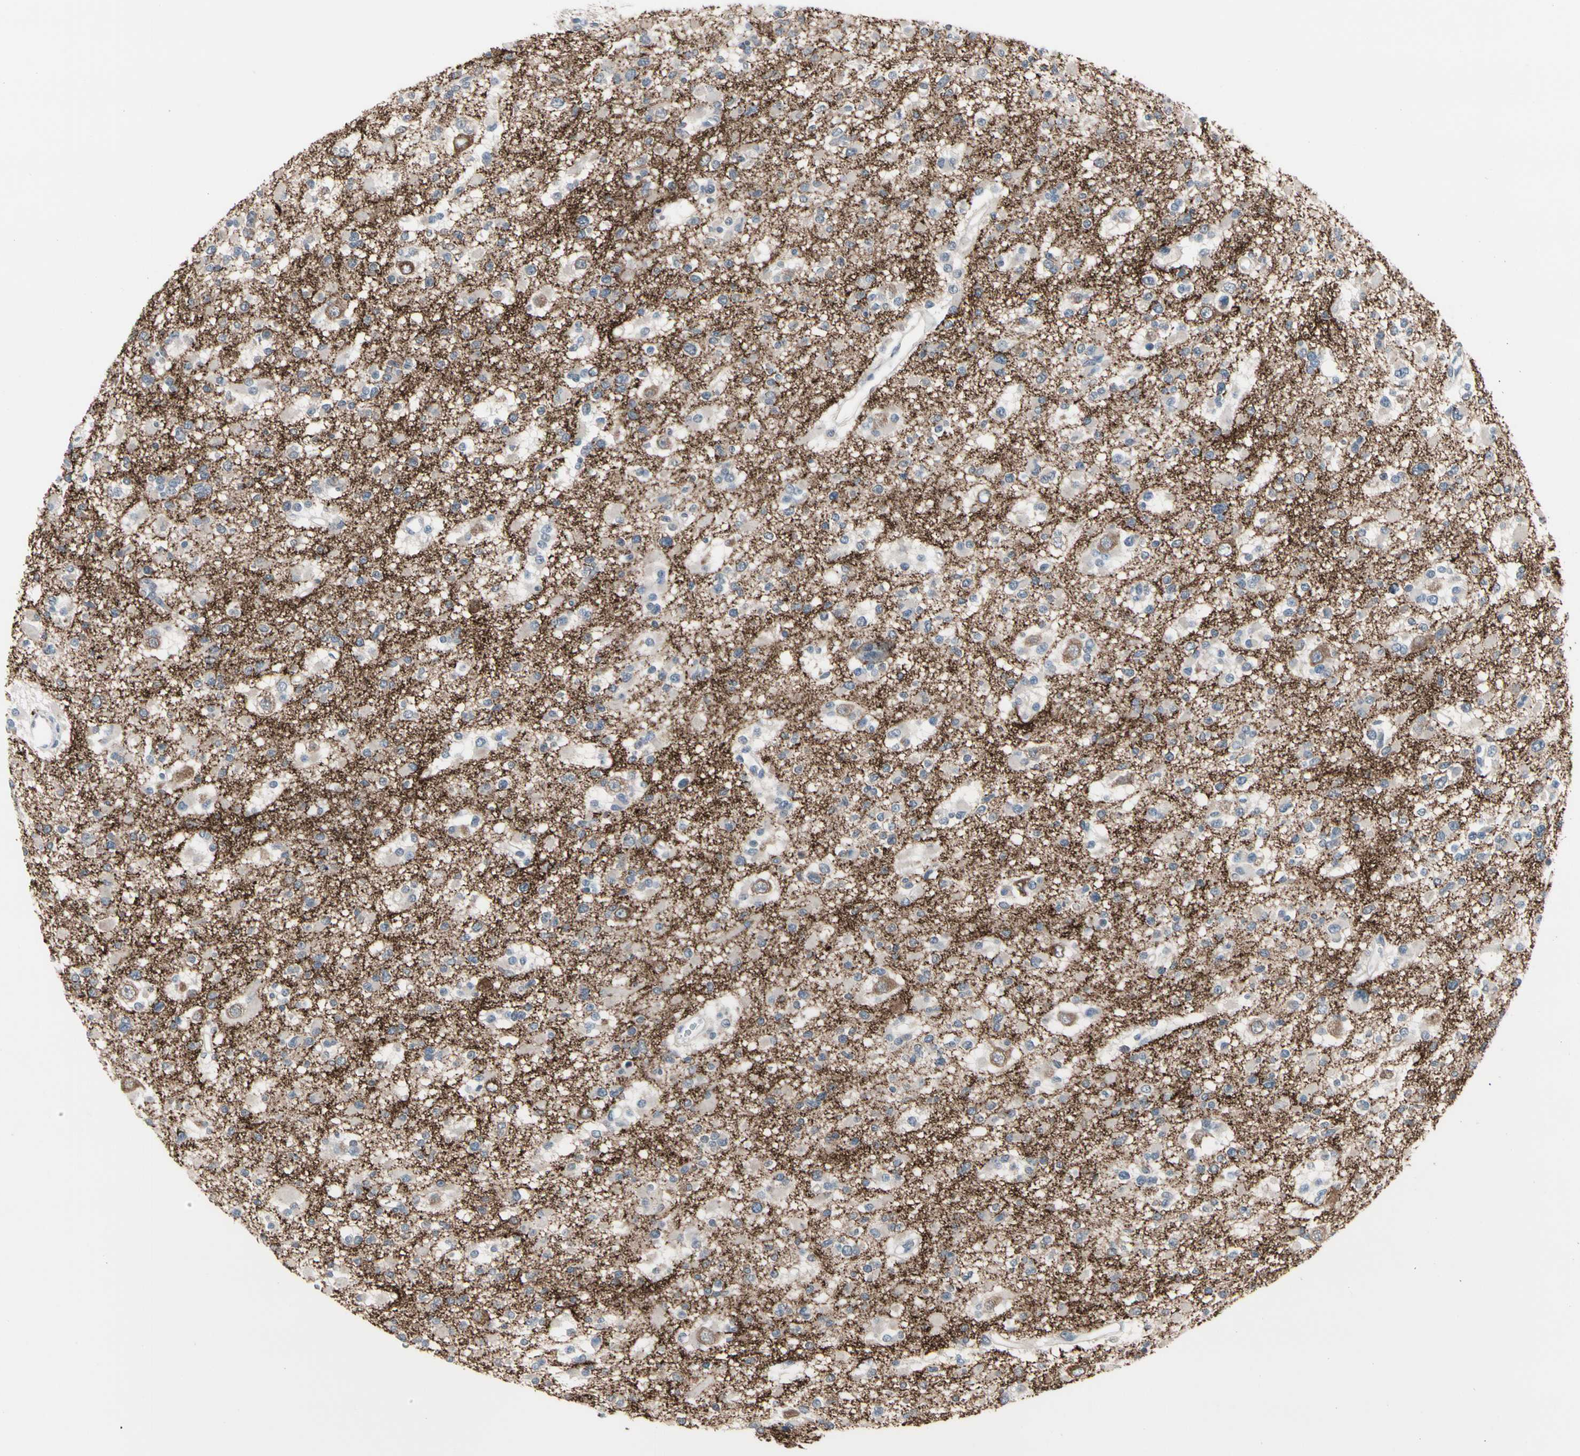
{"staining": {"intensity": "weak", "quantity": ">75%", "location": "cytoplasmic/membranous"}, "tissue": "glioma", "cell_type": "Tumor cells", "image_type": "cancer", "snomed": [{"axis": "morphology", "description": "Glioma, malignant, Low grade"}, {"axis": "topography", "description": "Brain"}], "caption": "A brown stain highlights weak cytoplasmic/membranous staining of a protein in human low-grade glioma (malignant) tumor cells. (DAB IHC with brightfield microscopy, high magnification).", "gene": "SV2A", "patient": {"sex": "female", "age": 22}}